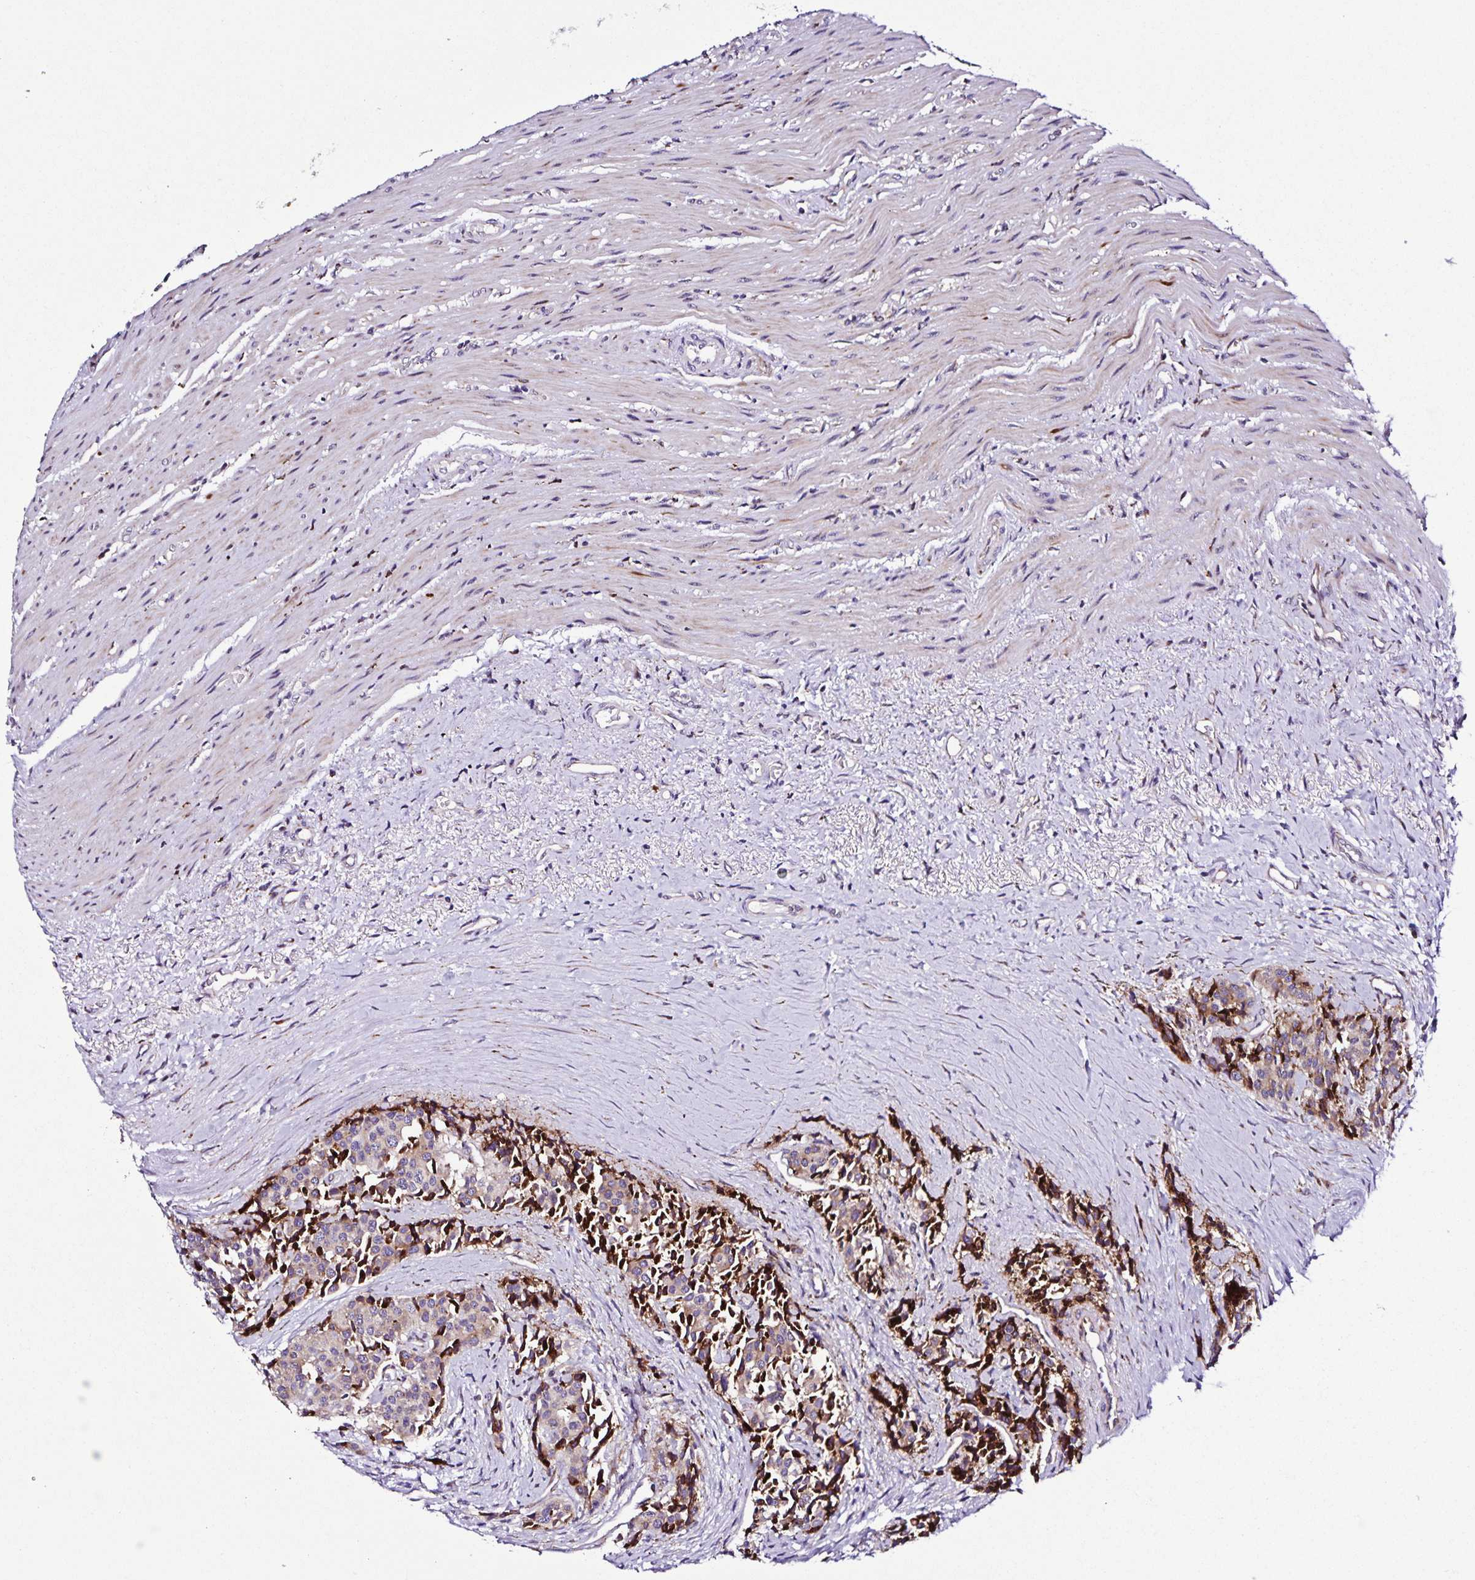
{"staining": {"intensity": "negative", "quantity": "none", "location": "none"}, "tissue": "carcinoid", "cell_type": "Tumor cells", "image_type": "cancer", "snomed": [{"axis": "morphology", "description": "Carcinoid, malignant, NOS"}, {"axis": "topography", "description": "Small intestine"}], "caption": "This is a photomicrograph of IHC staining of carcinoid (malignant), which shows no staining in tumor cells. (Stains: DAB (3,3'-diaminobenzidine) immunohistochemistry with hematoxylin counter stain, Microscopy: brightfield microscopy at high magnification).", "gene": "OSBPL5", "patient": {"sex": "male", "age": 73}}